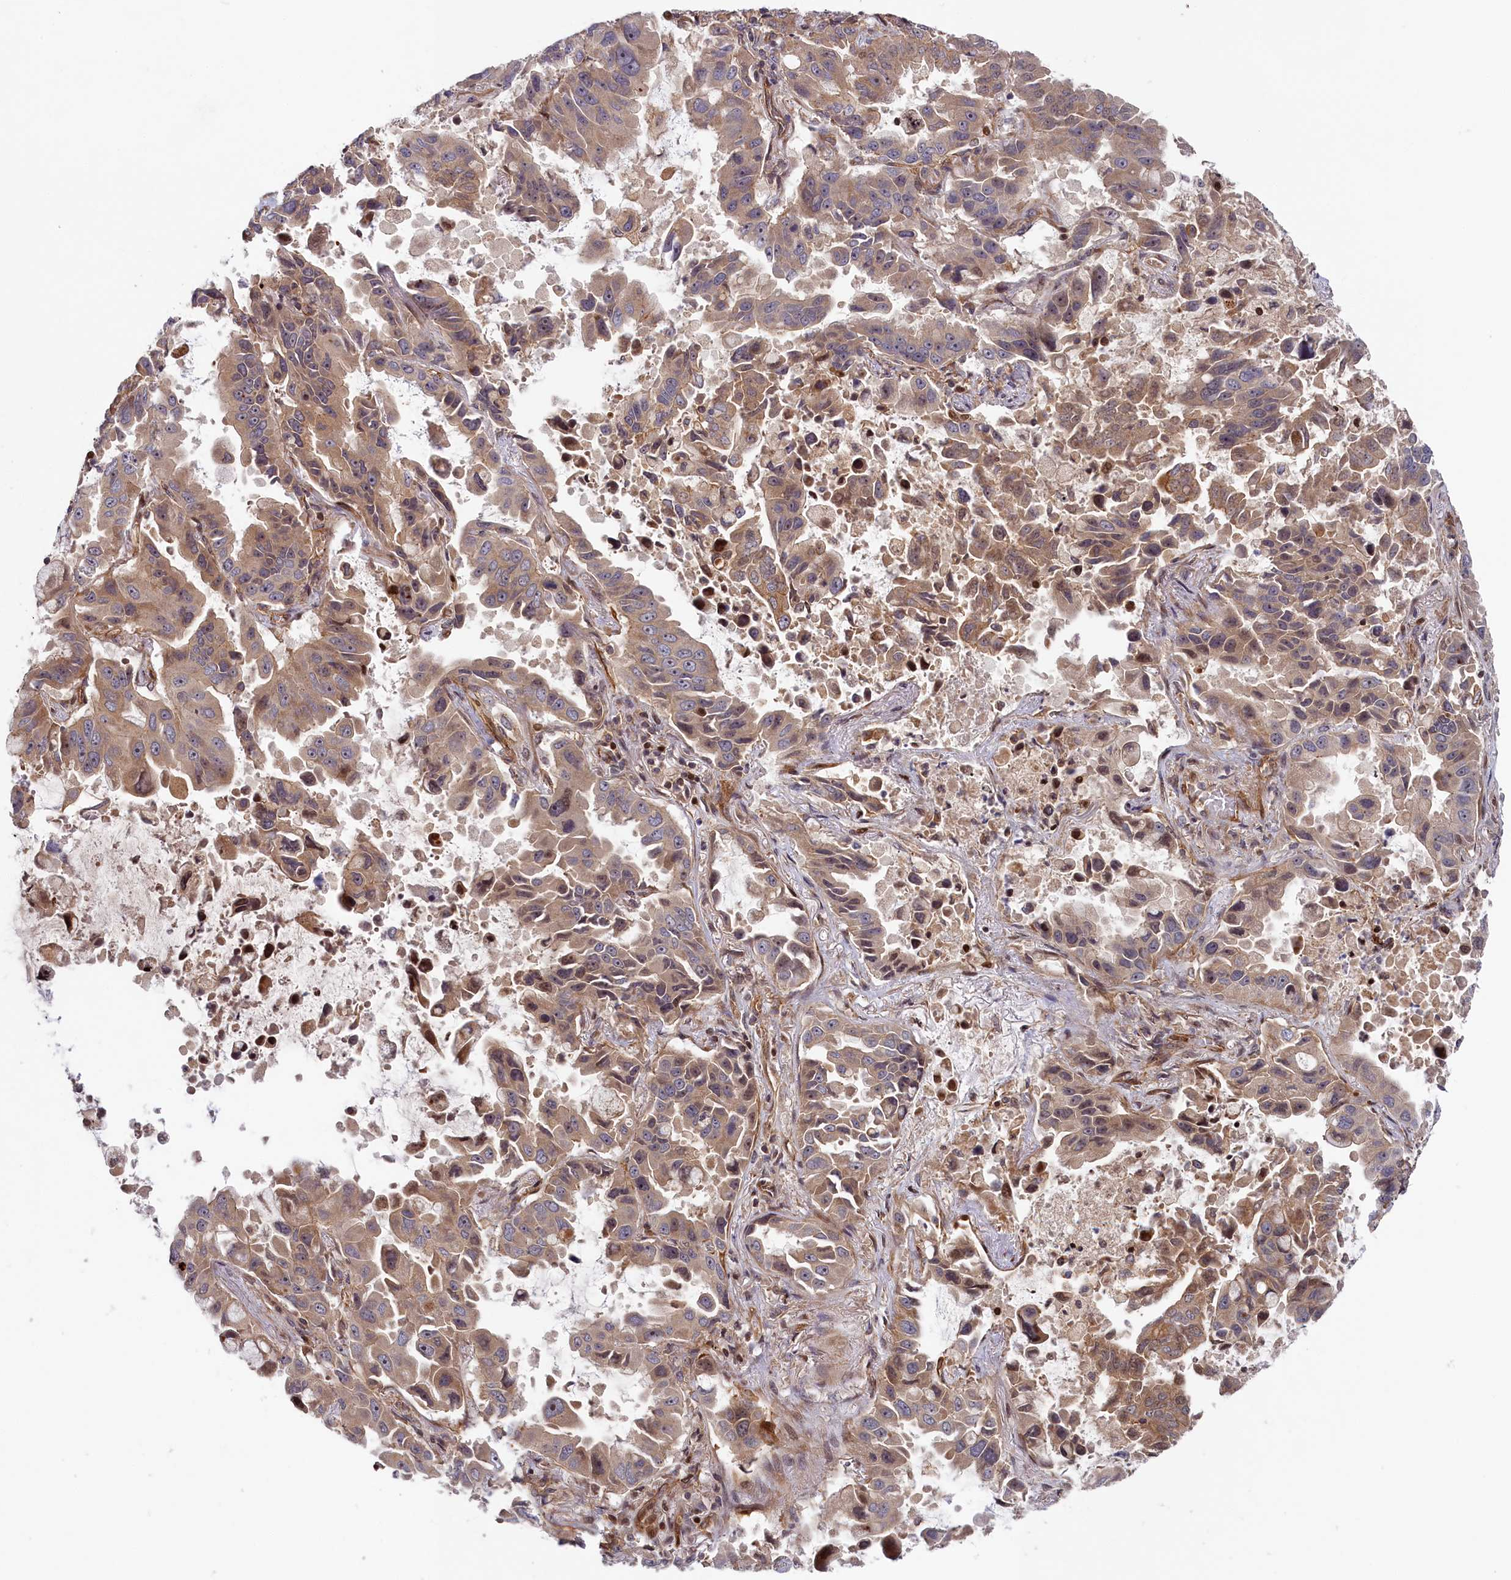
{"staining": {"intensity": "weak", "quantity": "25%-75%", "location": "cytoplasmic/membranous"}, "tissue": "lung cancer", "cell_type": "Tumor cells", "image_type": "cancer", "snomed": [{"axis": "morphology", "description": "Adenocarcinoma, NOS"}, {"axis": "topography", "description": "Lung"}], "caption": "Weak cytoplasmic/membranous expression for a protein is present in about 25%-75% of tumor cells of lung cancer (adenocarcinoma) using immunohistochemistry (IHC).", "gene": "CEP44", "patient": {"sex": "male", "age": 64}}